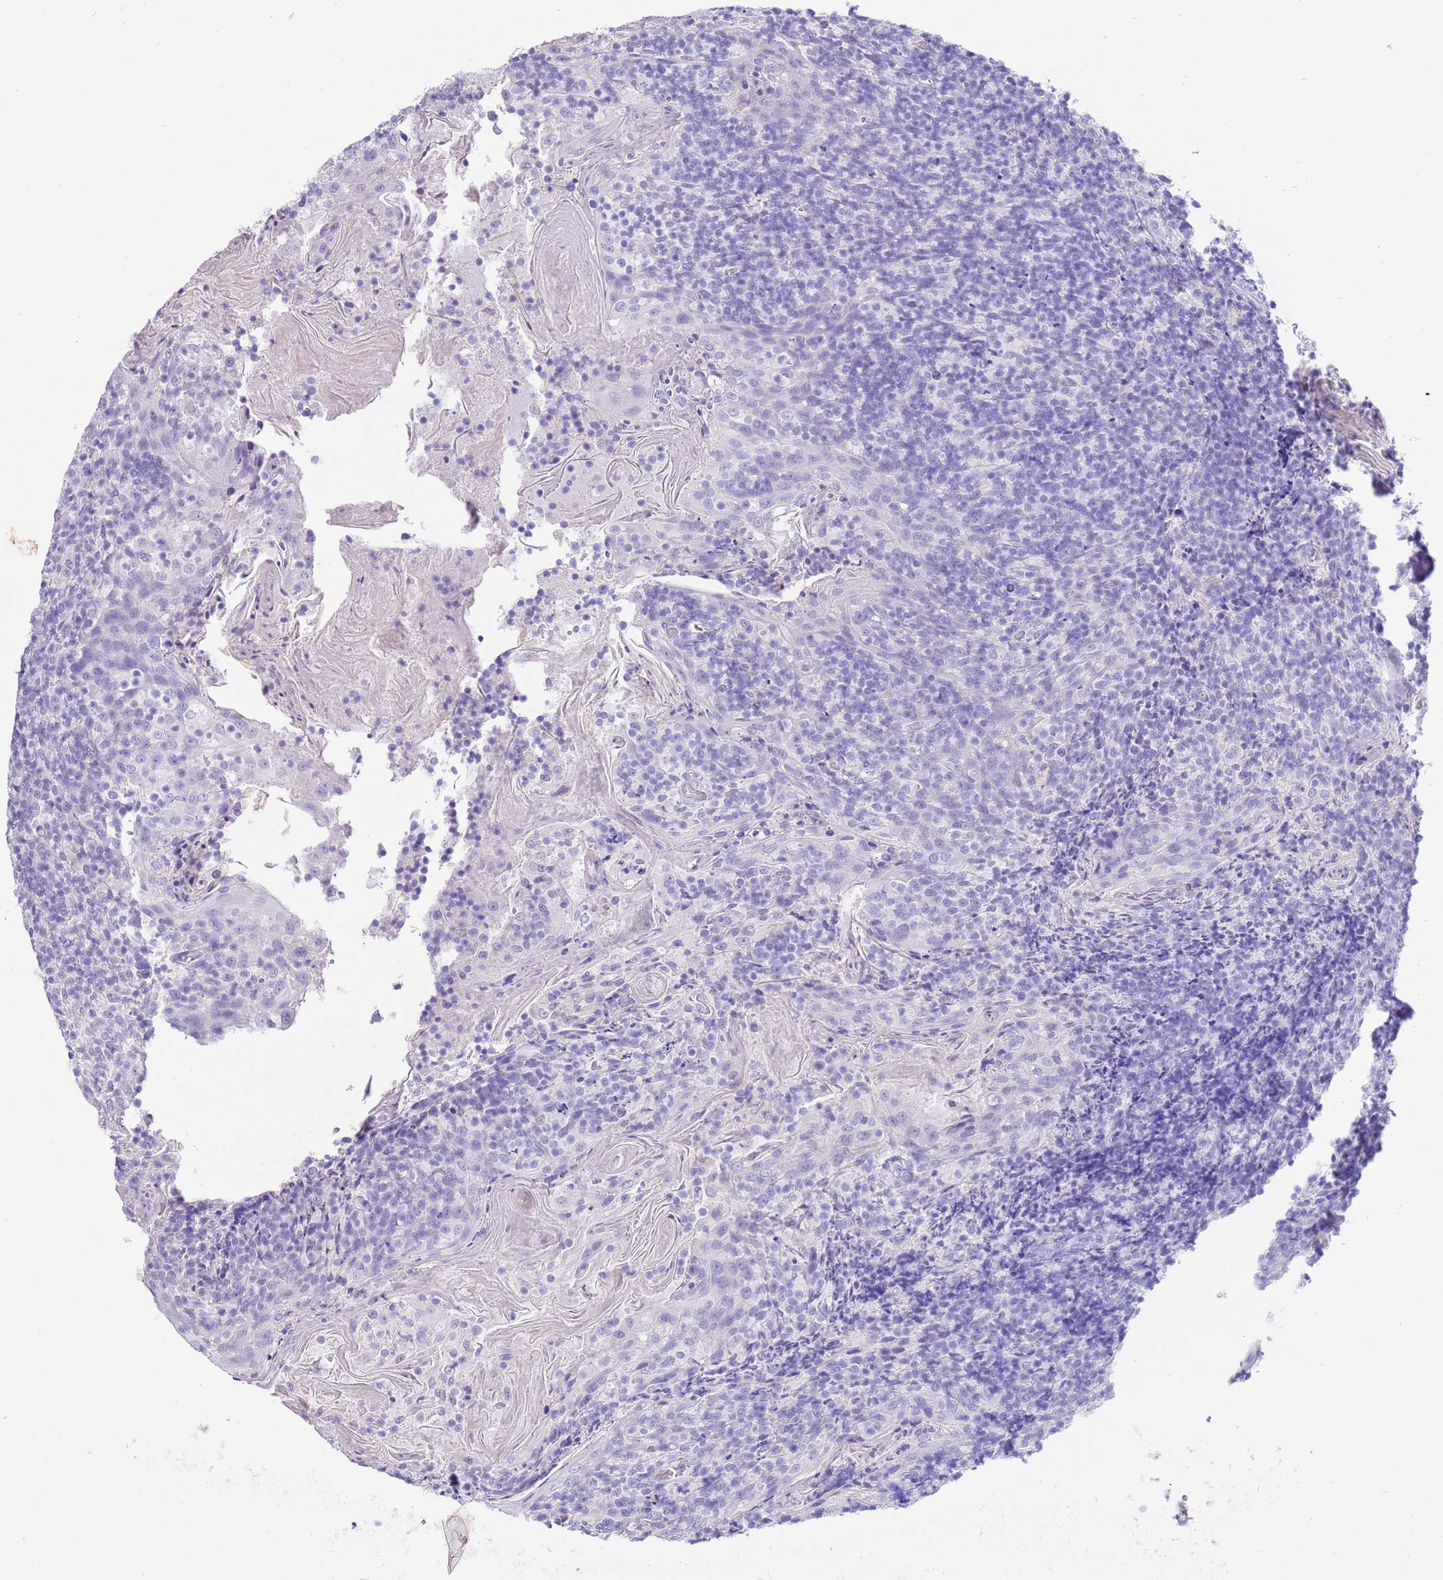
{"staining": {"intensity": "negative", "quantity": "none", "location": "none"}, "tissue": "tonsil", "cell_type": "Germinal center cells", "image_type": "normal", "snomed": [{"axis": "morphology", "description": "Normal tissue, NOS"}, {"axis": "topography", "description": "Tonsil"}], "caption": "This image is of unremarkable tonsil stained with immunohistochemistry (IHC) to label a protein in brown with the nuclei are counter-stained blue. There is no staining in germinal center cells.", "gene": "CPB1", "patient": {"sex": "female", "age": 10}}